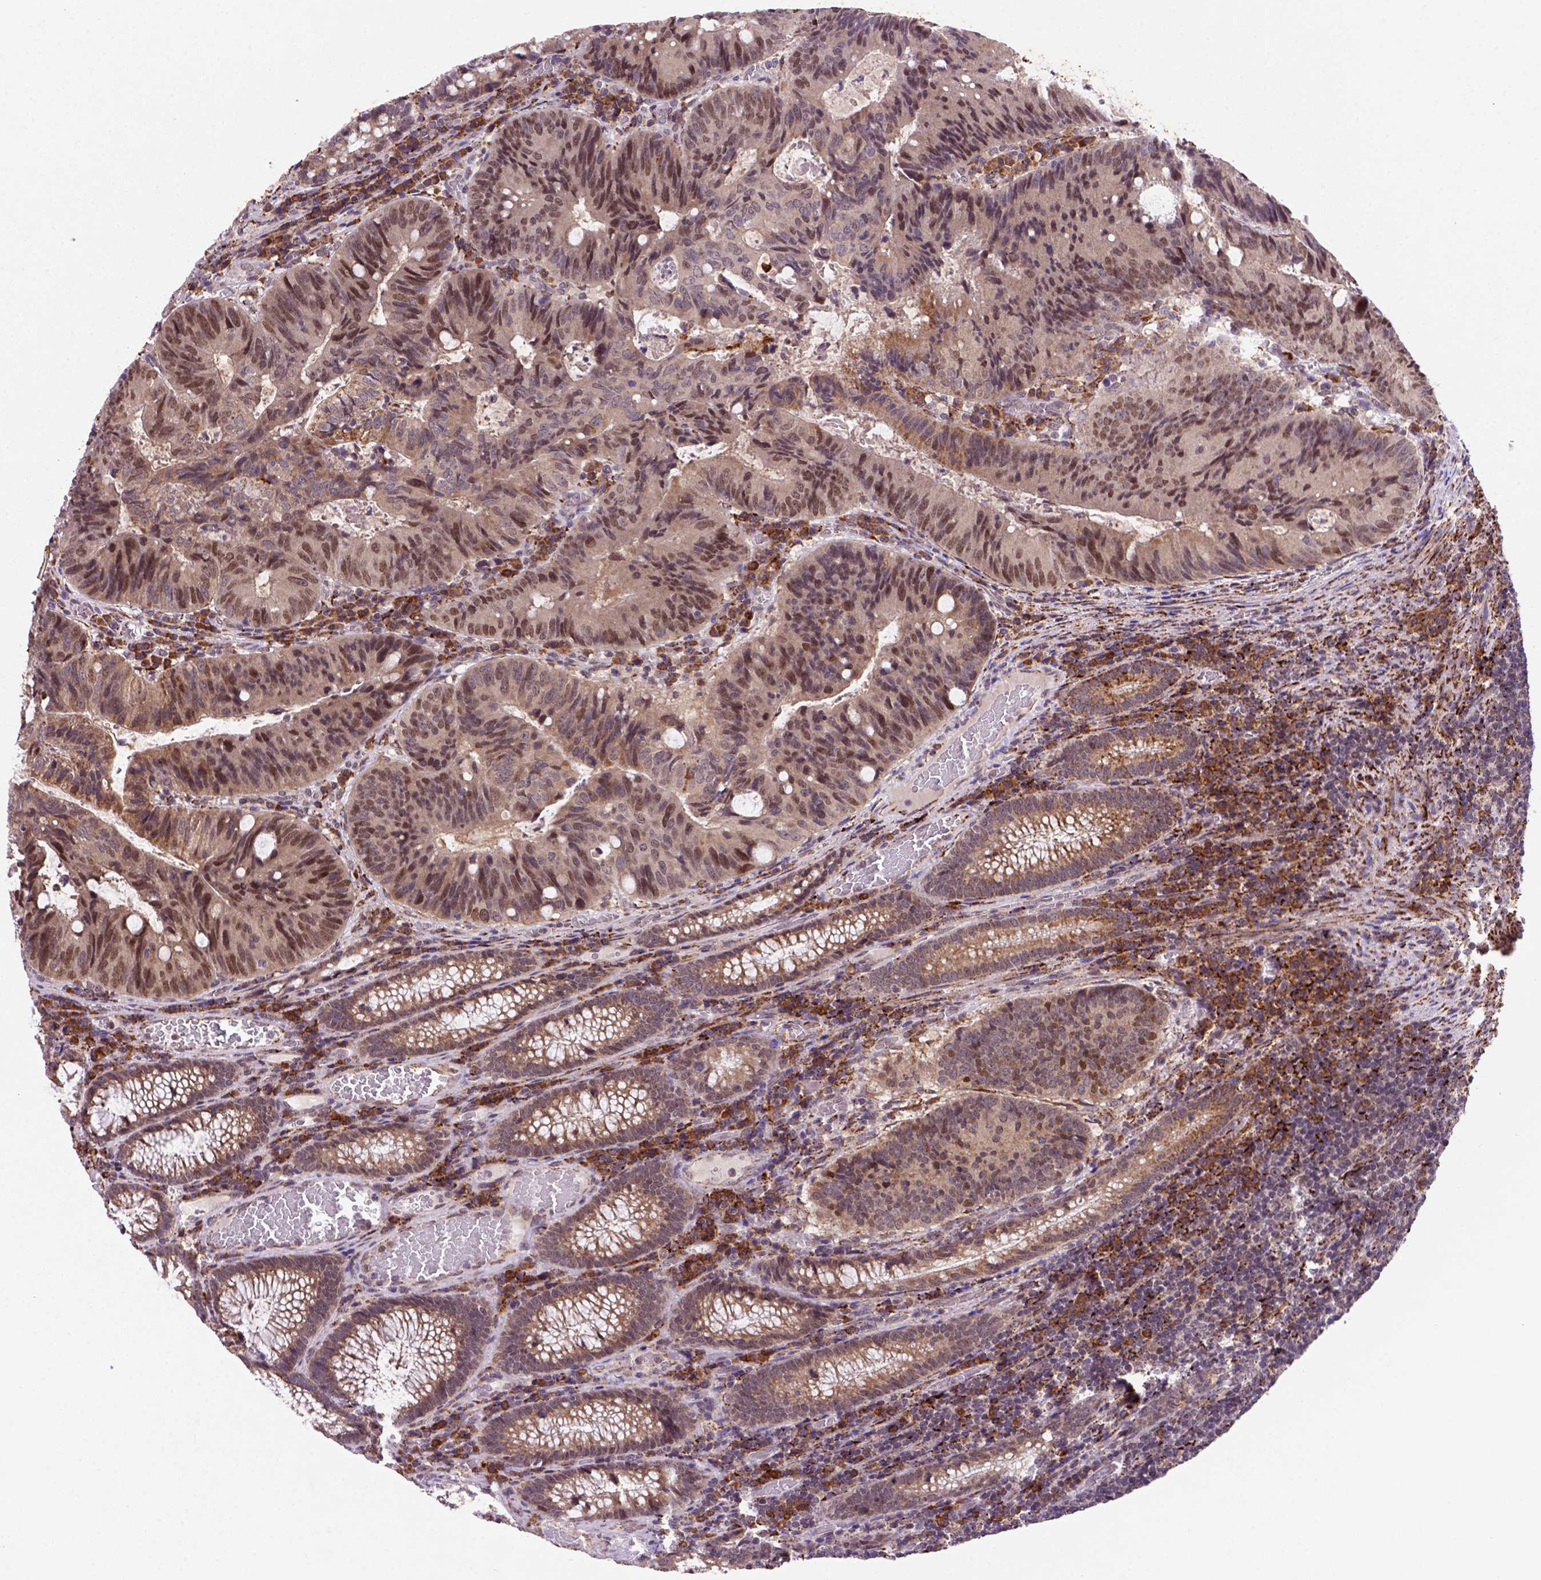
{"staining": {"intensity": "moderate", "quantity": "25%-75%", "location": "cytoplasmic/membranous,nuclear"}, "tissue": "colorectal cancer", "cell_type": "Tumor cells", "image_type": "cancer", "snomed": [{"axis": "morphology", "description": "Adenocarcinoma, NOS"}, {"axis": "topography", "description": "Colon"}], "caption": "Moderate cytoplasmic/membranous and nuclear expression for a protein is present in about 25%-75% of tumor cells of colorectal cancer (adenocarcinoma) using immunohistochemistry.", "gene": "FZD7", "patient": {"sex": "male", "age": 67}}